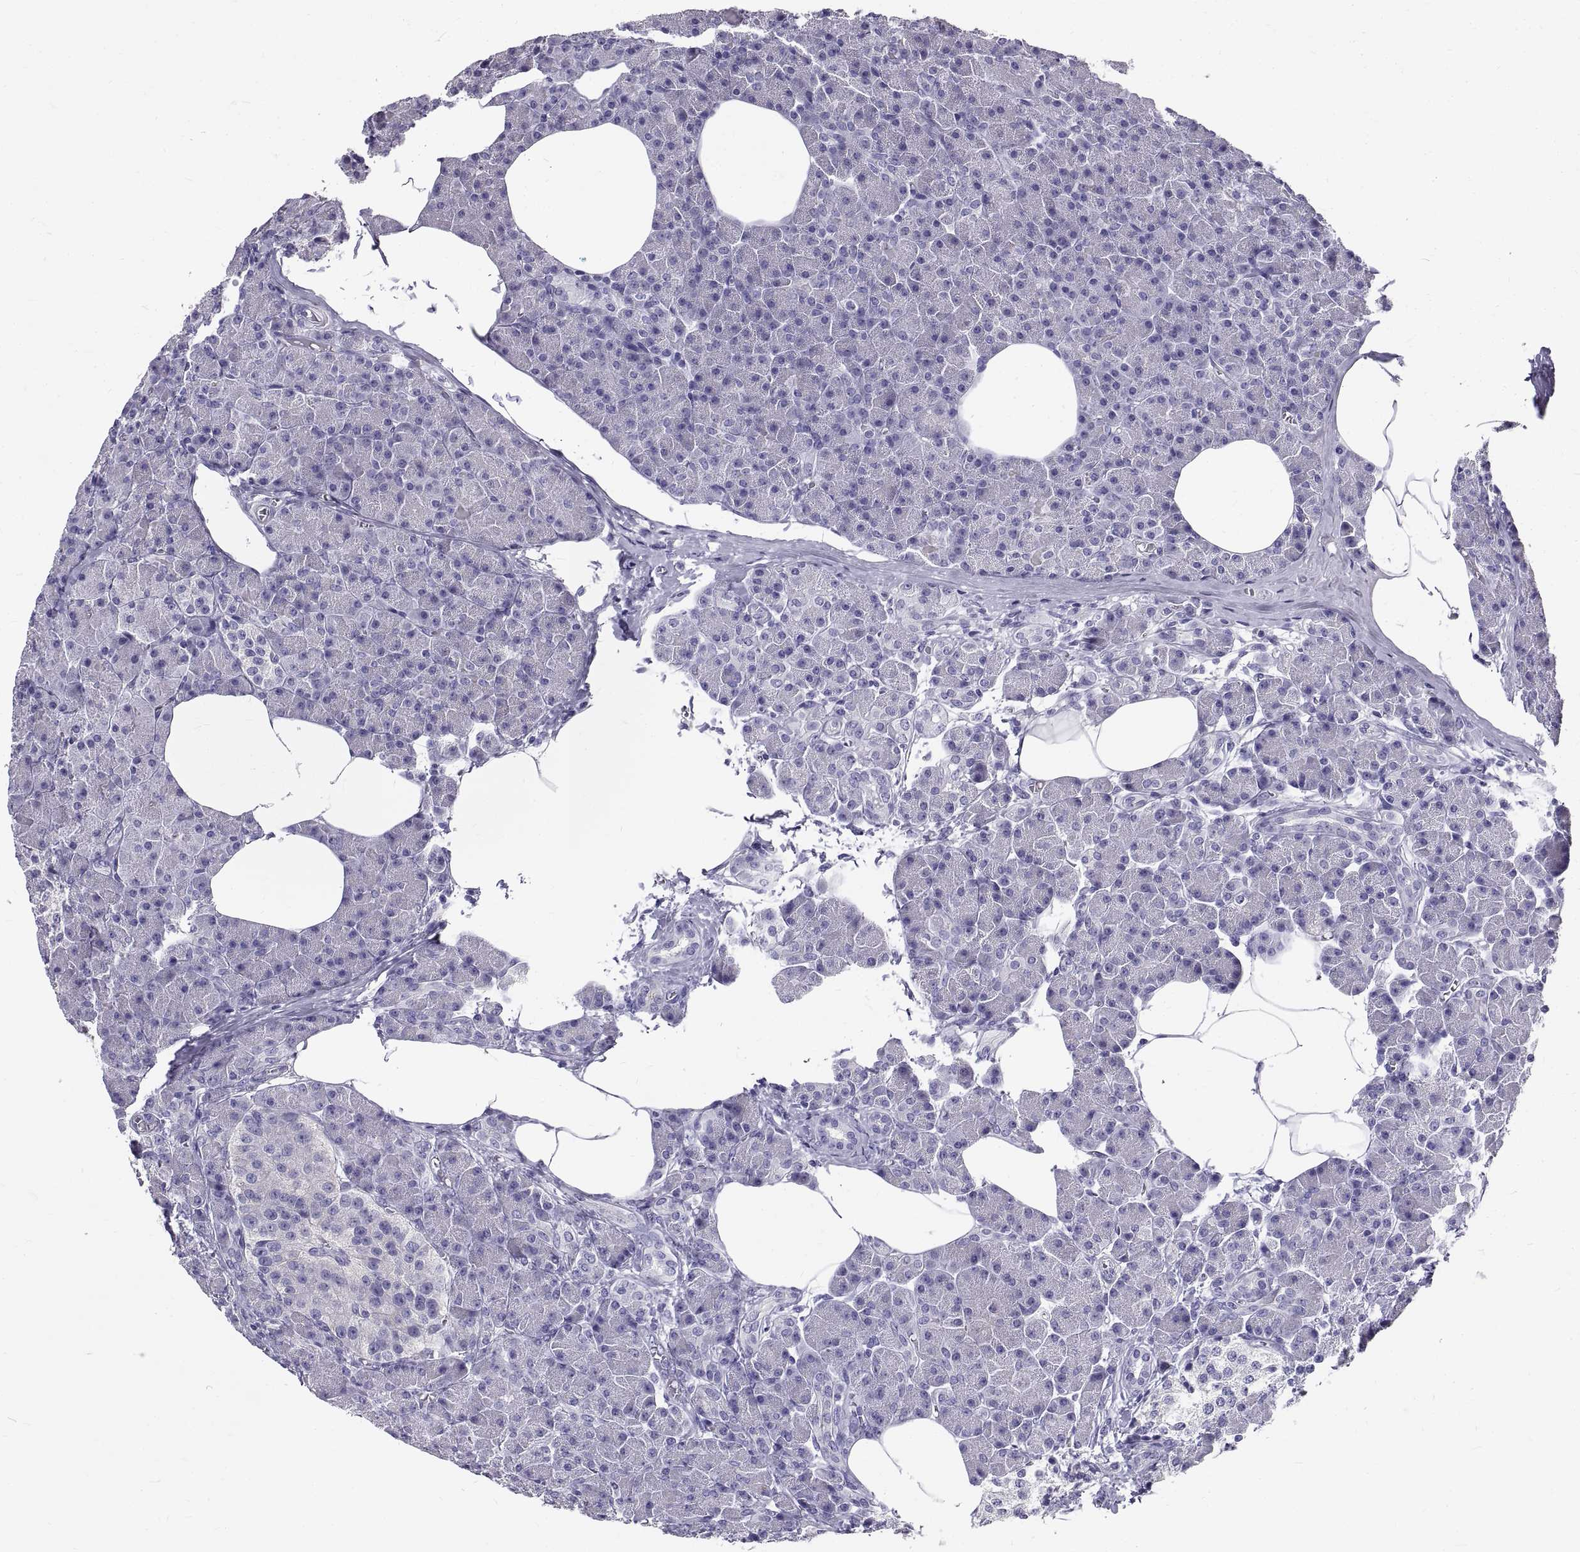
{"staining": {"intensity": "negative", "quantity": "none", "location": "none"}, "tissue": "pancreas", "cell_type": "Exocrine glandular cells", "image_type": "normal", "snomed": [{"axis": "morphology", "description": "Normal tissue, NOS"}, {"axis": "topography", "description": "Pancreas"}], "caption": "This image is of benign pancreas stained with immunohistochemistry (IHC) to label a protein in brown with the nuclei are counter-stained blue. There is no staining in exocrine glandular cells.", "gene": "GNG12", "patient": {"sex": "female", "age": 45}}